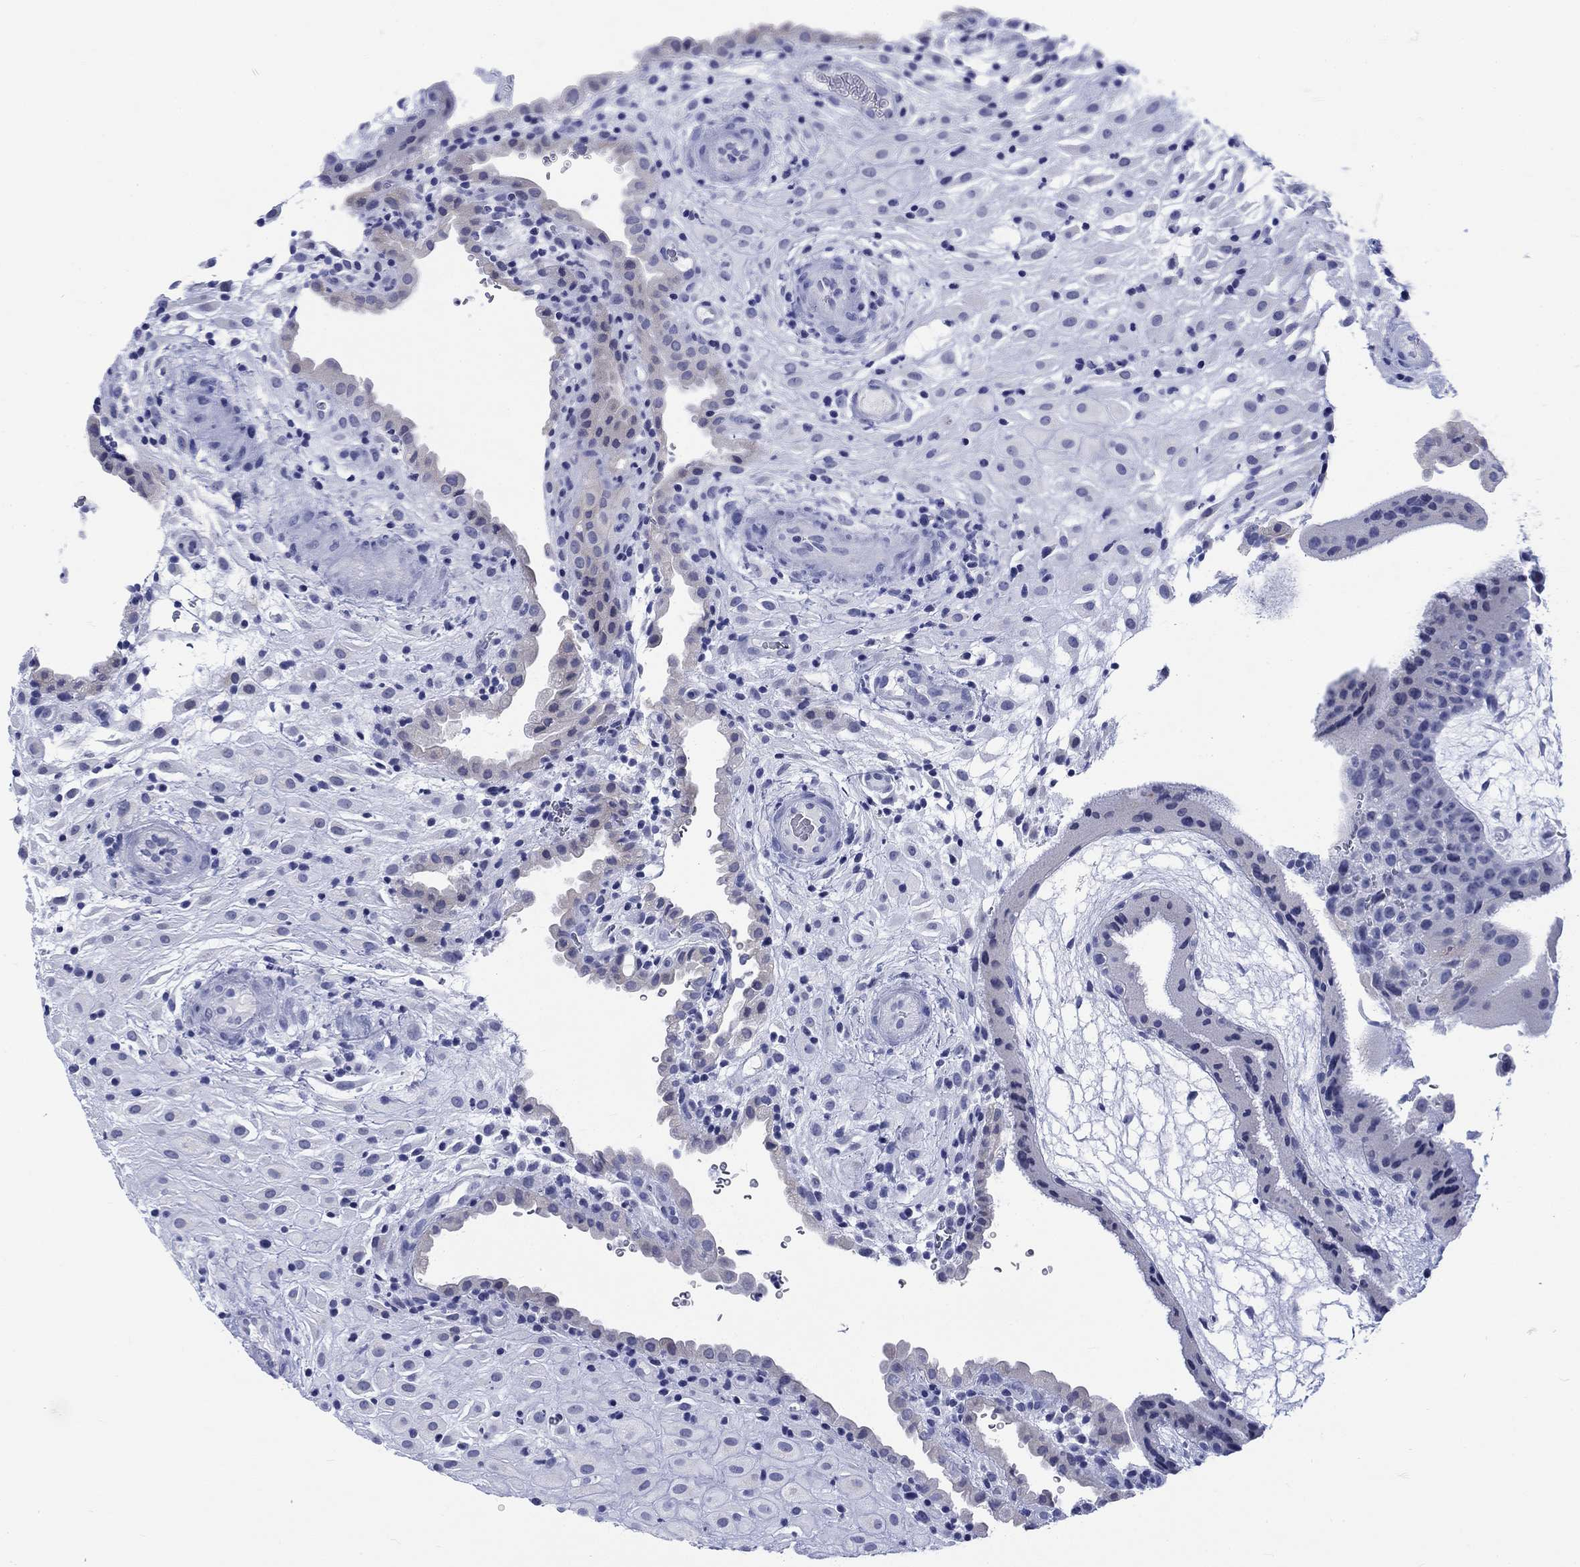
{"staining": {"intensity": "negative", "quantity": "none", "location": "none"}, "tissue": "placenta", "cell_type": "Decidual cells", "image_type": "normal", "snomed": [{"axis": "morphology", "description": "Normal tissue, NOS"}, {"axis": "topography", "description": "Placenta"}], "caption": "There is no significant expression in decidual cells of placenta. Nuclei are stained in blue.", "gene": "KRT76", "patient": {"sex": "female", "age": 19}}